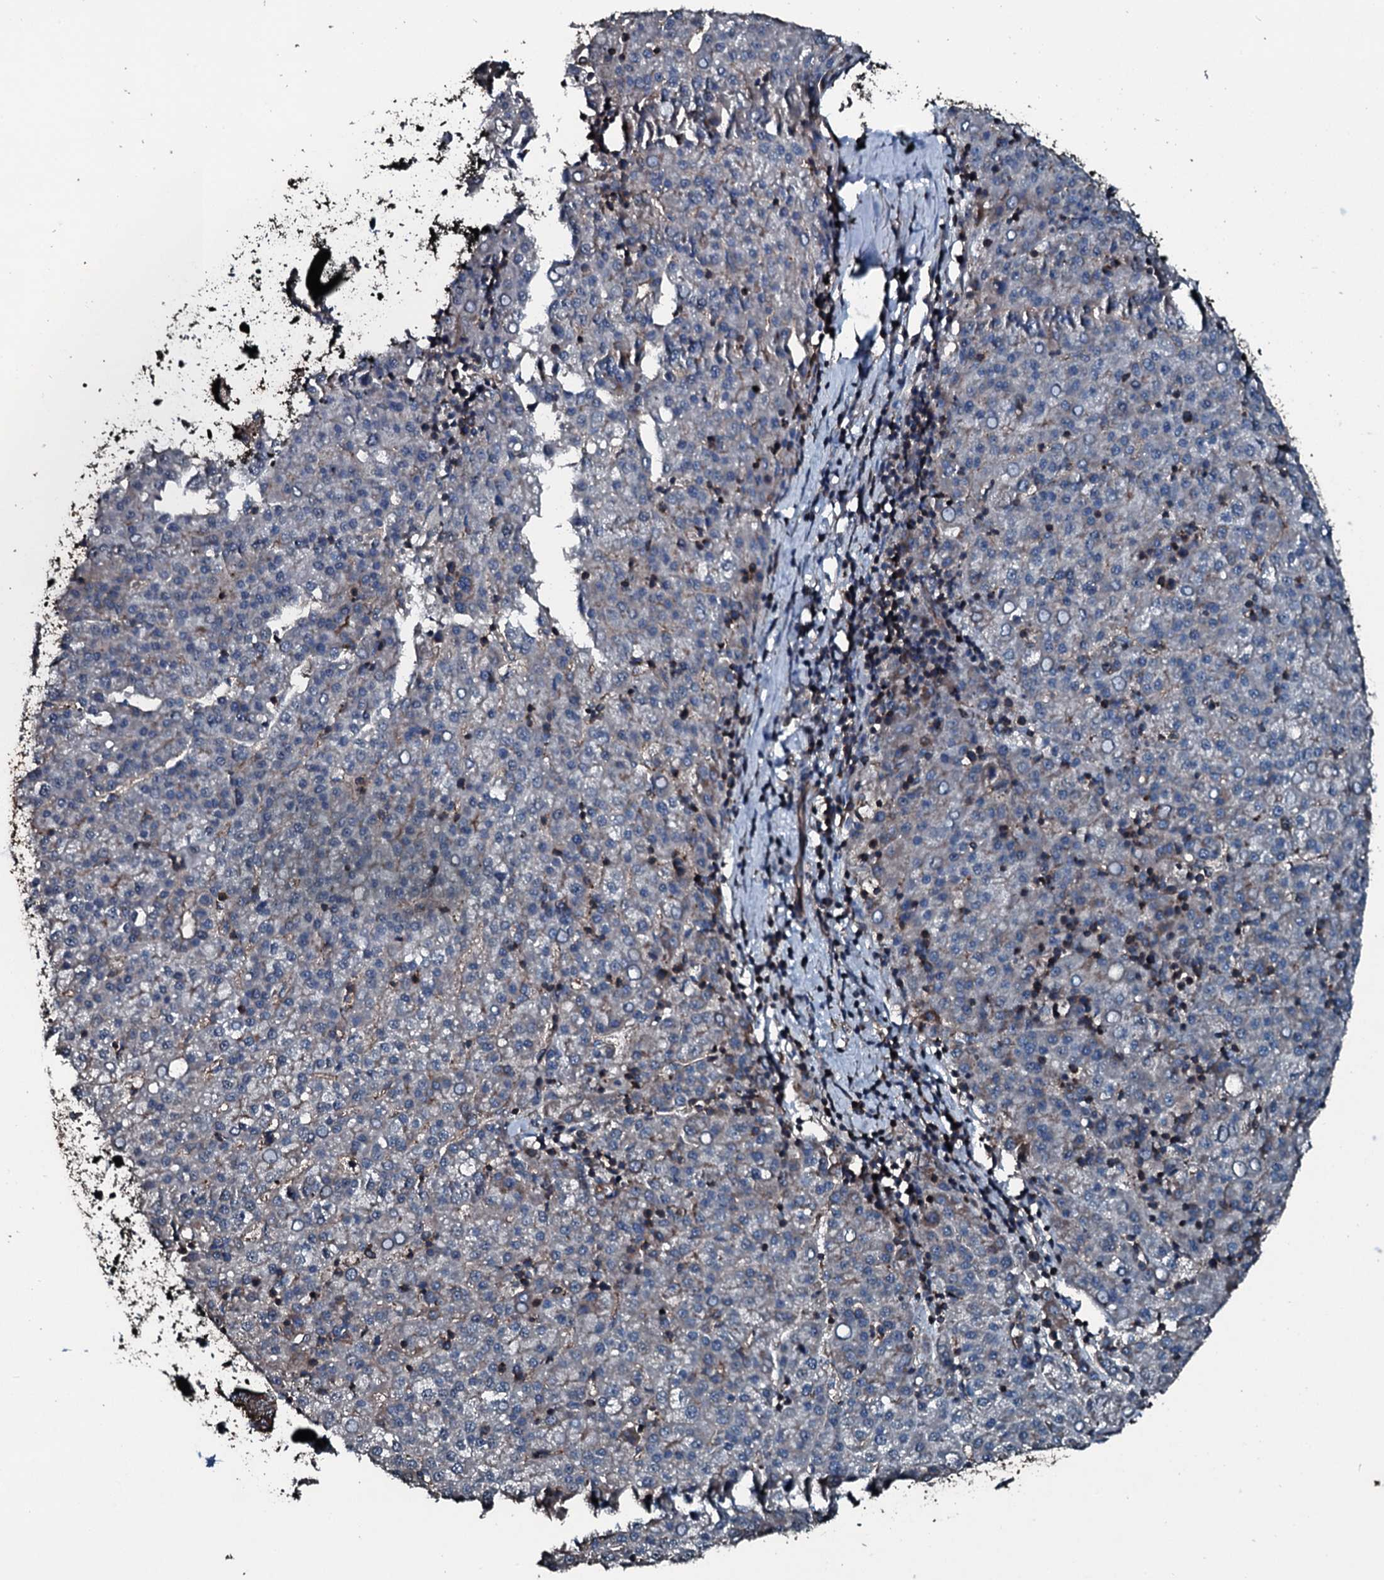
{"staining": {"intensity": "weak", "quantity": "<25%", "location": "cytoplasmic/membranous"}, "tissue": "liver cancer", "cell_type": "Tumor cells", "image_type": "cancer", "snomed": [{"axis": "morphology", "description": "Carcinoma, Hepatocellular, NOS"}, {"axis": "topography", "description": "Liver"}], "caption": "IHC of liver hepatocellular carcinoma displays no staining in tumor cells. (DAB IHC visualized using brightfield microscopy, high magnification).", "gene": "SLC25A38", "patient": {"sex": "female", "age": 58}}